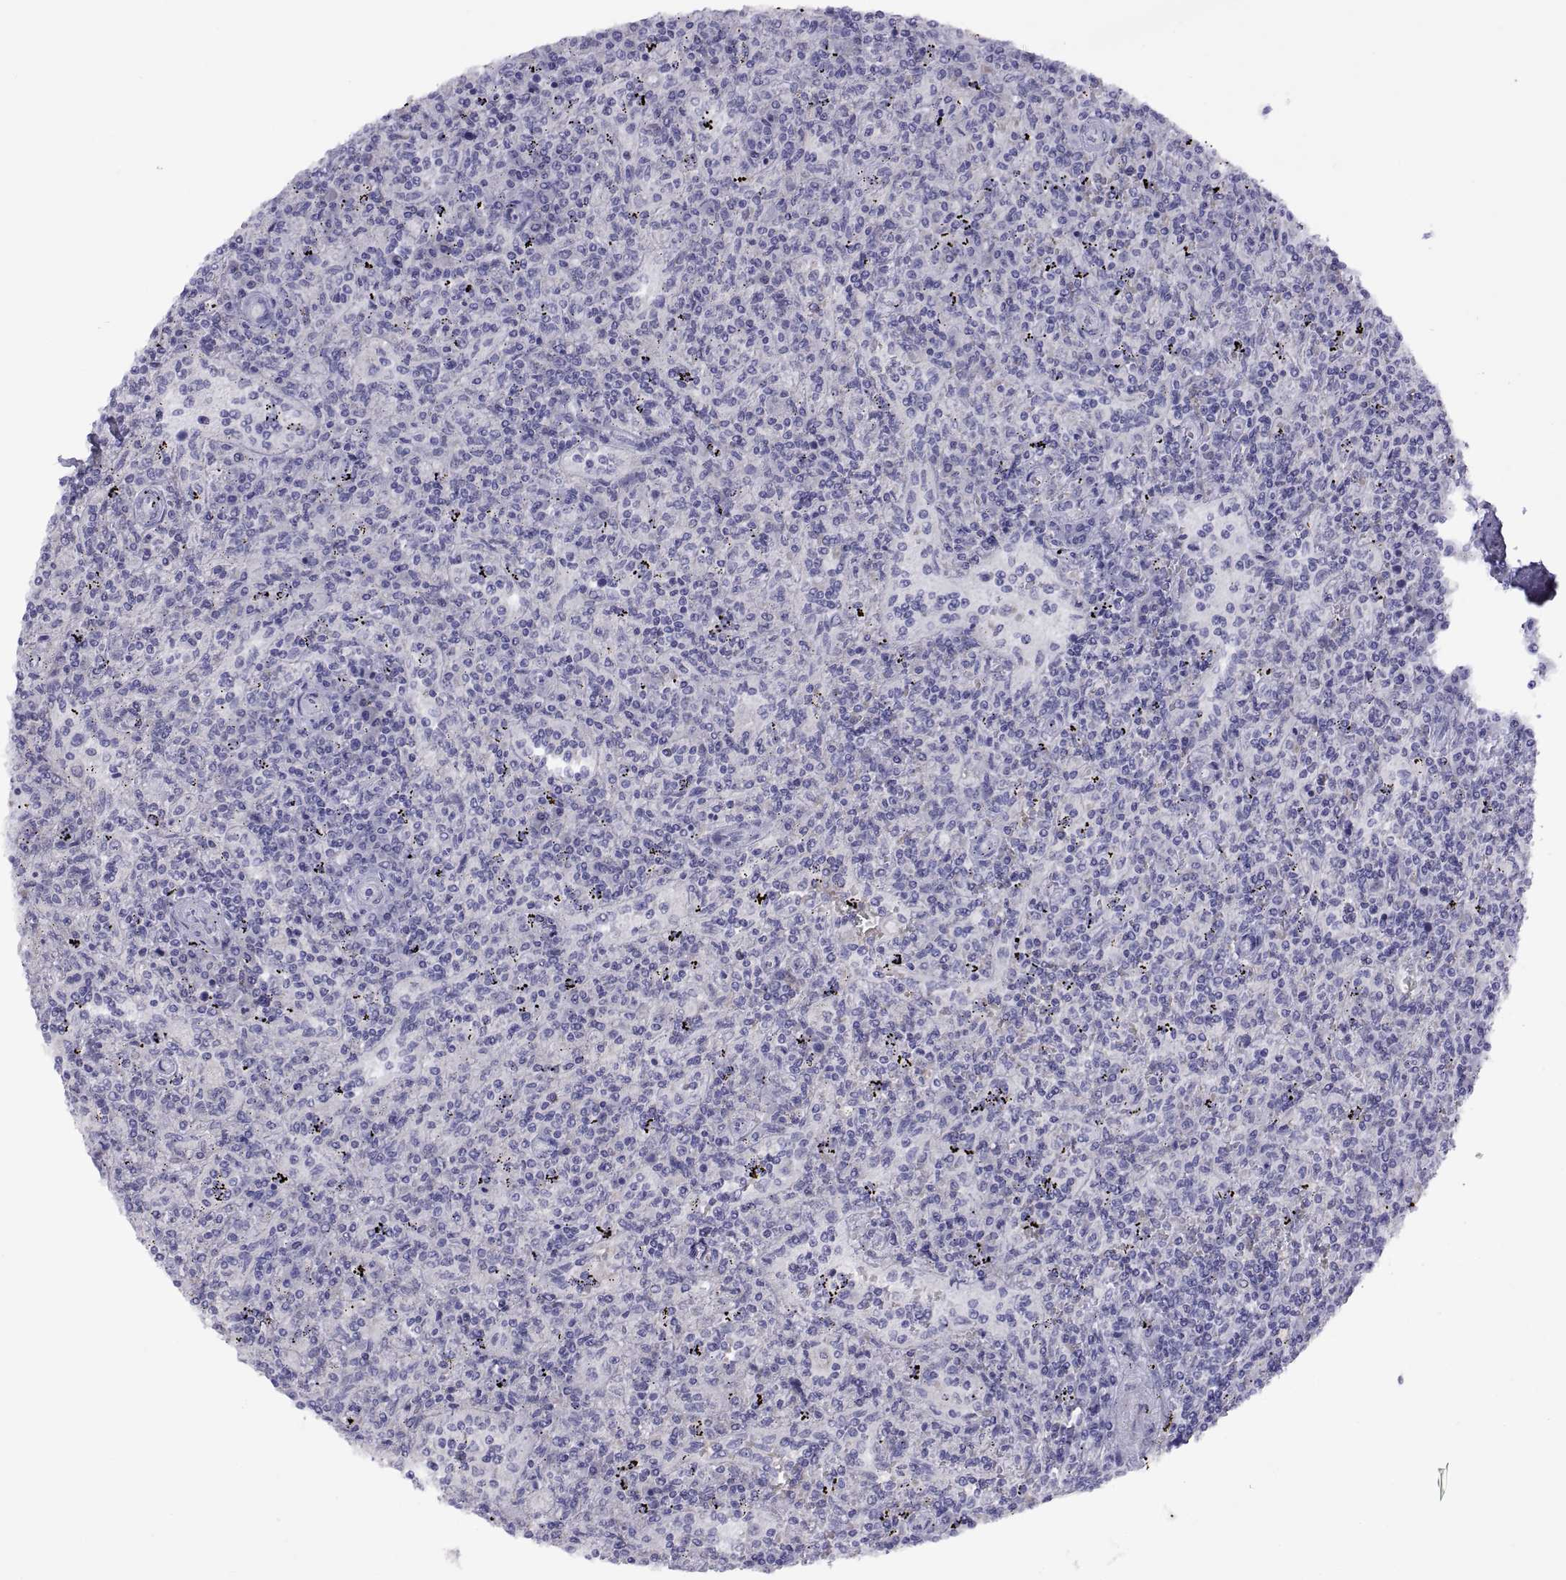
{"staining": {"intensity": "negative", "quantity": "none", "location": "none"}, "tissue": "lymphoma", "cell_type": "Tumor cells", "image_type": "cancer", "snomed": [{"axis": "morphology", "description": "Malignant lymphoma, non-Hodgkin's type, Low grade"}, {"axis": "topography", "description": "Spleen"}], "caption": "Low-grade malignant lymphoma, non-Hodgkin's type stained for a protein using immunohistochemistry demonstrates no staining tumor cells.", "gene": "VSX2", "patient": {"sex": "male", "age": 62}}